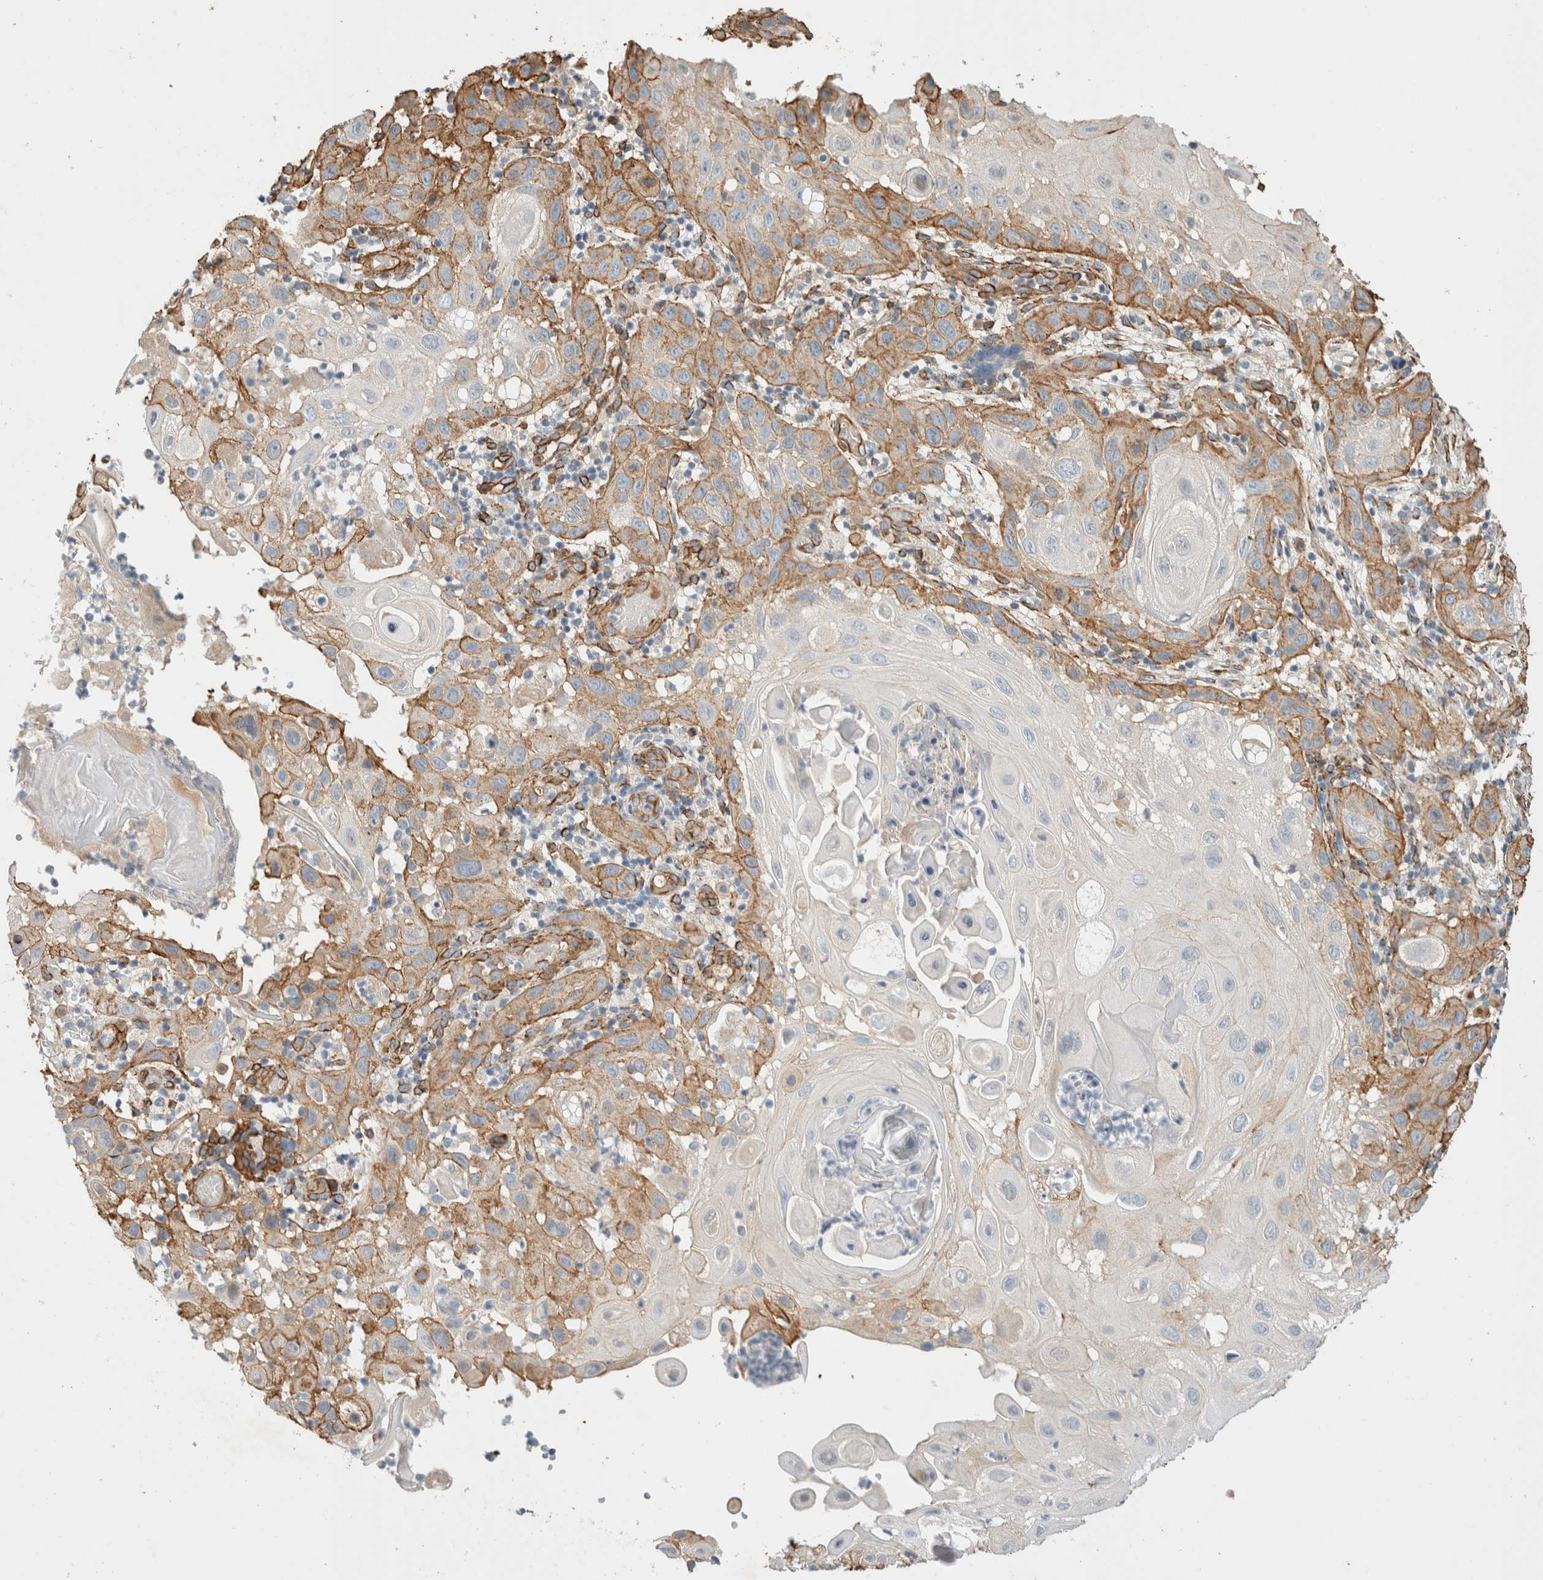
{"staining": {"intensity": "moderate", "quantity": "25%-75%", "location": "cytoplasmic/membranous"}, "tissue": "skin cancer", "cell_type": "Tumor cells", "image_type": "cancer", "snomed": [{"axis": "morphology", "description": "Normal tissue, NOS"}, {"axis": "morphology", "description": "Squamous cell carcinoma, NOS"}, {"axis": "topography", "description": "Skin"}], "caption": "Human skin squamous cell carcinoma stained with a brown dye displays moderate cytoplasmic/membranous positive staining in about 25%-75% of tumor cells.", "gene": "JMJD4", "patient": {"sex": "female", "age": 96}}